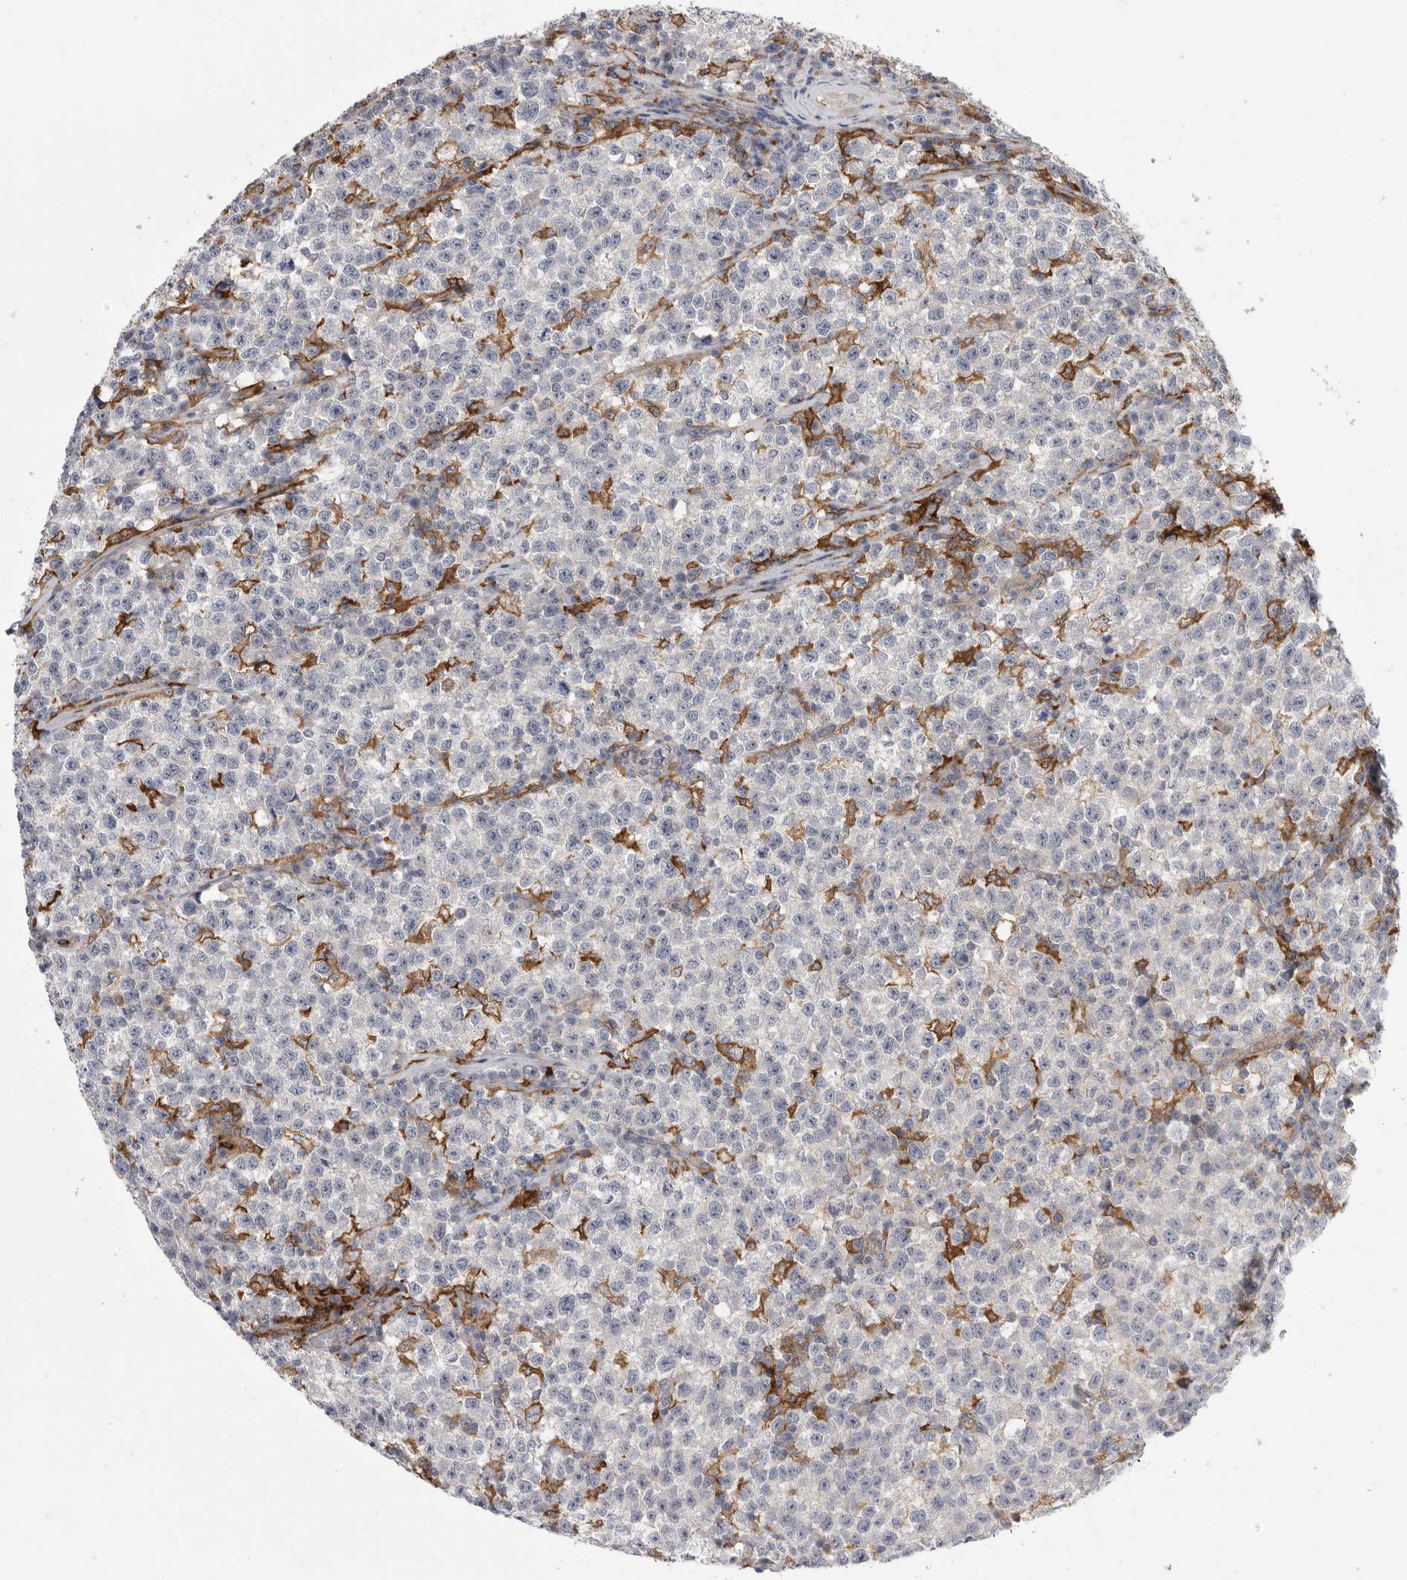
{"staining": {"intensity": "negative", "quantity": "none", "location": "none"}, "tissue": "testis cancer", "cell_type": "Tumor cells", "image_type": "cancer", "snomed": [{"axis": "morphology", "description": "Seminoma, NOS"}, {"axis": "topography", "description": "Testis"}], "caption": "A photomicrograph of human testis seminoma is negative for staining in tumor cells. (Brightfield microscopy of DAB immunohistochemistry (IHC) at high magnification).", "gene": "SIGLEC10", "patient": {"sex": "male", "age": 22}}